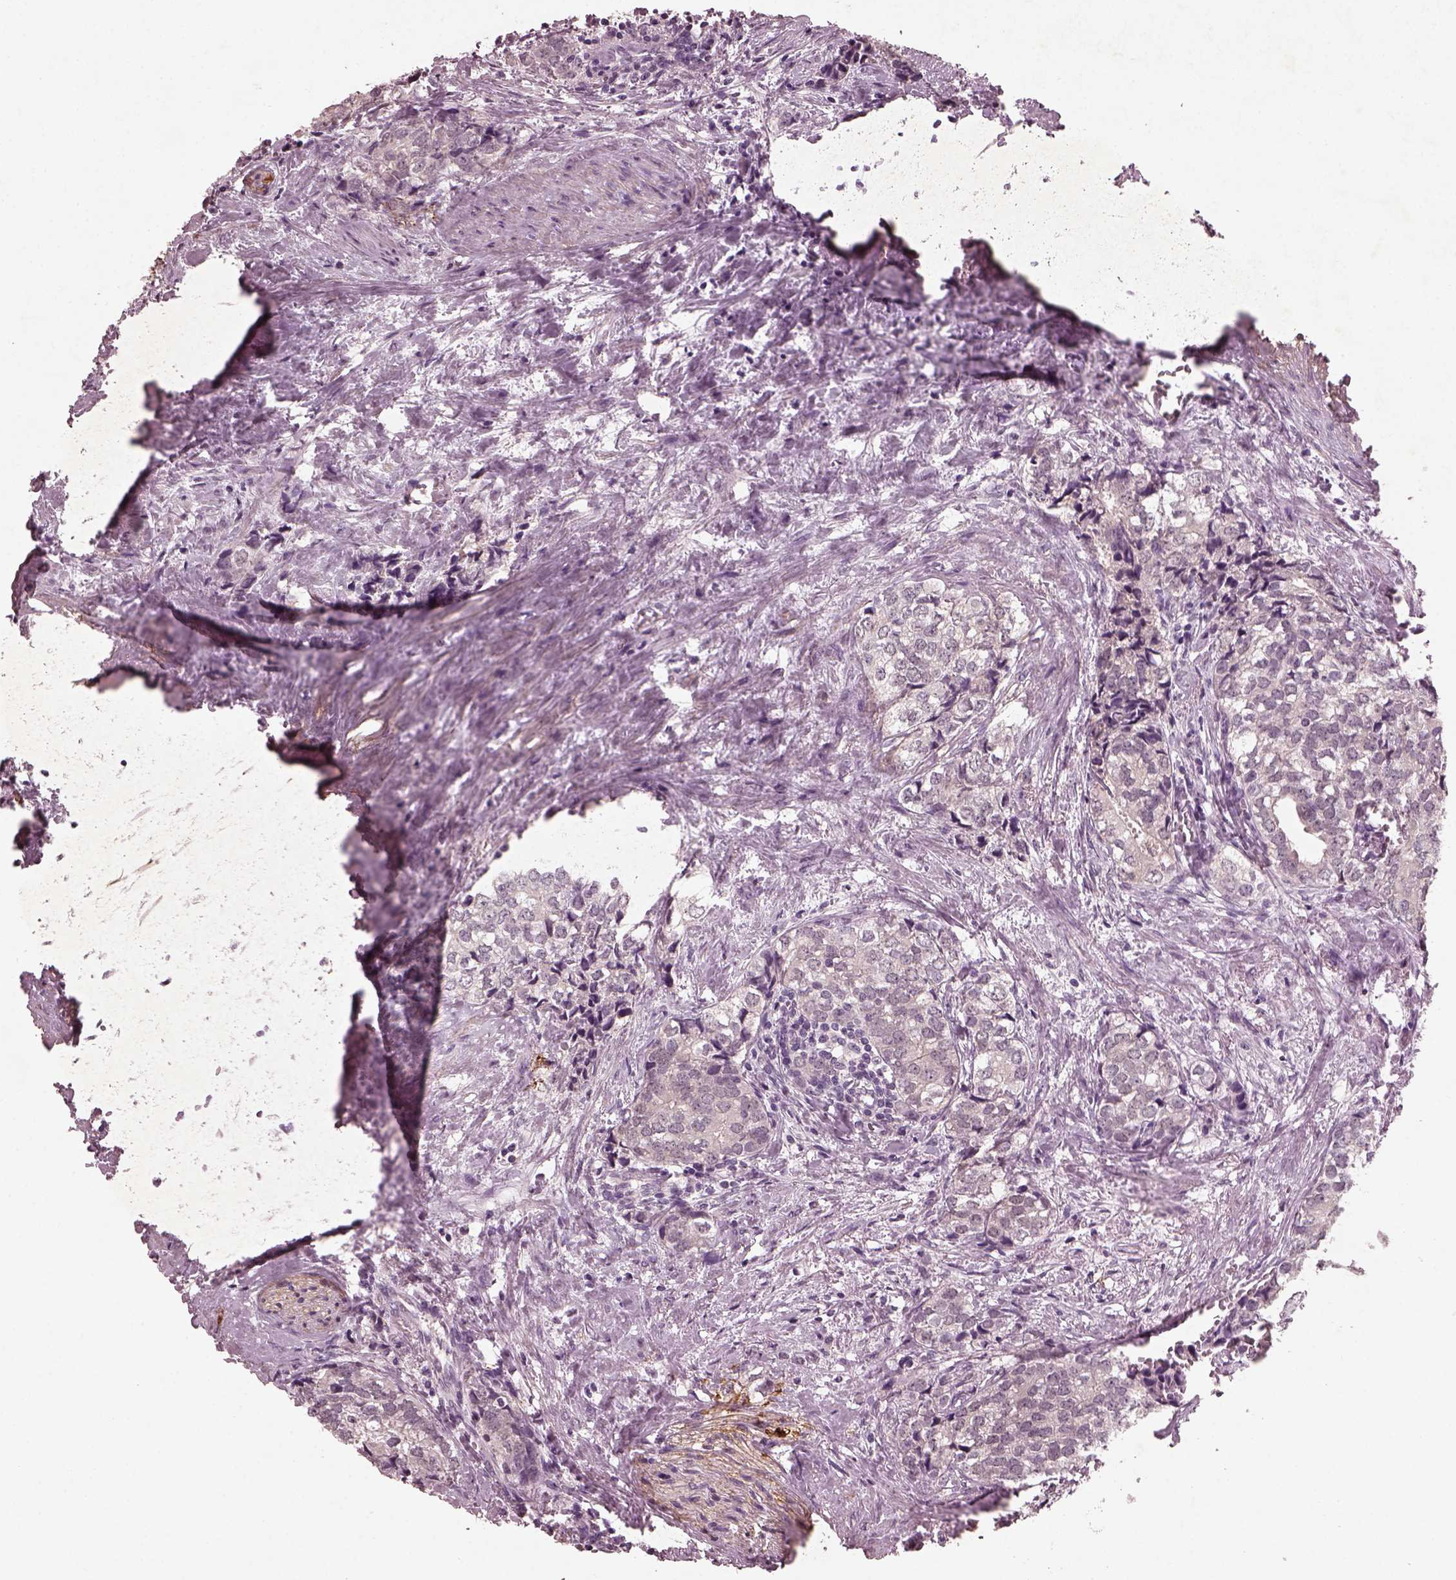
{"staining": {"intensity": "negative", "quantity": "none", "location": "none"}, "tissue": "prostate cancer", "cell_type": "Tumor cells", "image_type": "cancer", "snomed": [{"axis": "morphology", "description": "Adenocarcinoma, NOS"}, {"axis": "topography", "description": "Prostate and seminal vesicle, NOS"}], "caption": "This histopathology image is of prostate adenocarcinoma stained with immunohistochemistry to label a protein in brown with the nuclei are counter-stained blue. There is no positivity in tumor cells. Brightfield microscopy of immunohistochemistry stained with DAB (brown) and hematoxylin (blue), captured at high magnification.", "gene": "FRRS1L", "patient": {"sex": "male", "age": 63}}